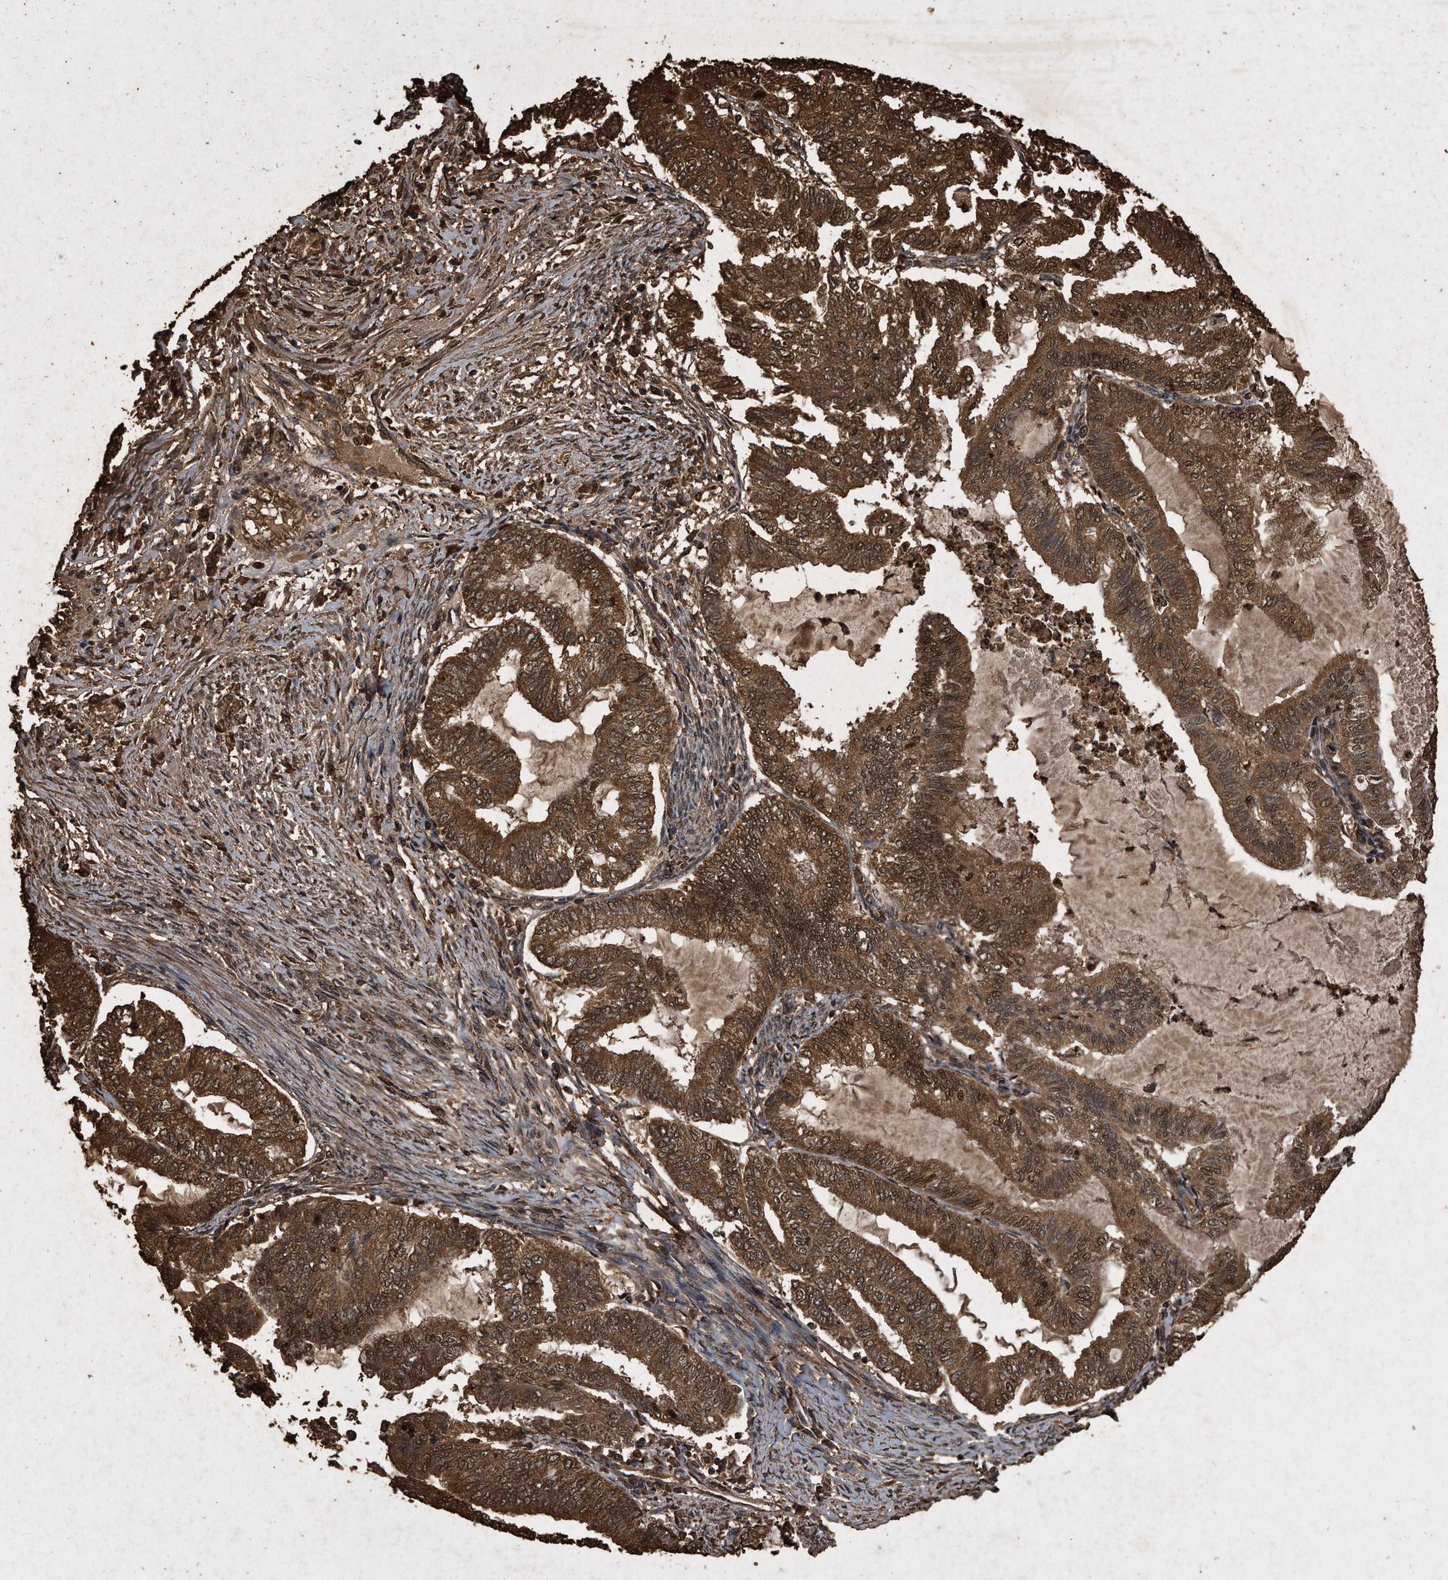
{"staining": {"intensity": "strong", "quantity": ">75%", "location": "cytoplasmic/membranous,nuclear"}, "tissue": "endometrial cancer", "cell_type": "Tumor cells", "image_type": "cancer", "snomed": [{"axis": "morphology", "description": "Adenocarcinoma, NOS"}, {"axis": "topography", "description": "Endometrium"}], "caption": "This image demonstrates IHC staining of human adenocarcinoma (endometrial), with high strong cytoplasmic/membranous and nuclear positivity in approximately >75% of tumor cells.", "gene": "CFLAR", "patient": {"sex": "female", "age": 79}}